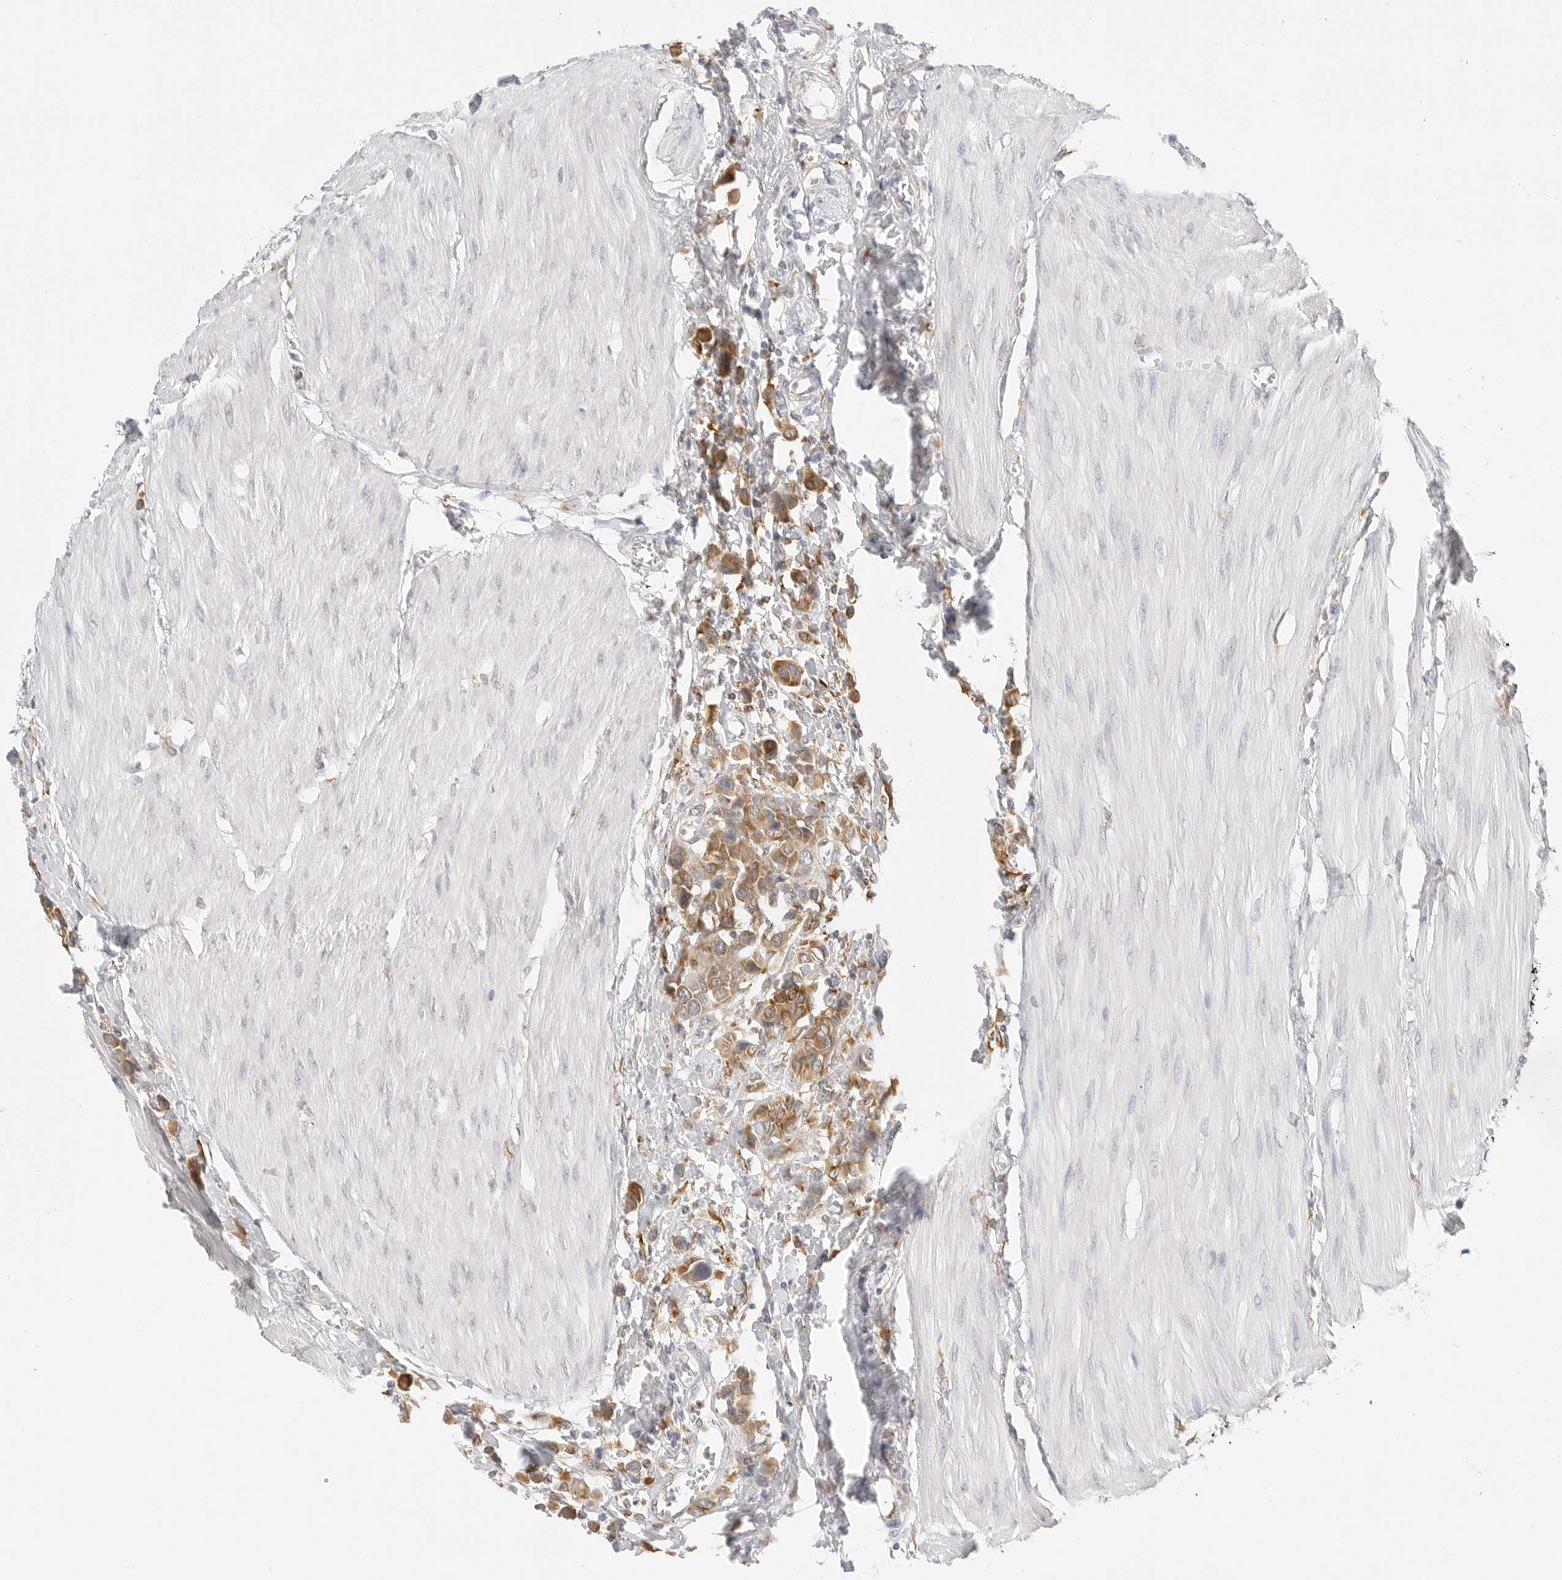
{"staining": {"intensity": "moderate", "quantity": ">75%", "location": "cytoplasmic/membranous"}, "tissue": "urothelial cancer", "cell_type": "Tumor cells", "image_type": "cancer", "snomed": [{"axis": "morphology", "description": "Urothelial carcinoma, High grade"}, {"axis": "topography", "description": "Urinary bladder"}], "caption": "Urothelial cancer was stained to show a protein in brown. There is medium levels of moderate cytoplasmic/membranous positivity in approximately >75% of tumor cells.", "gene": "THEM4", "patient": {"sex": "male", "age": 50}}